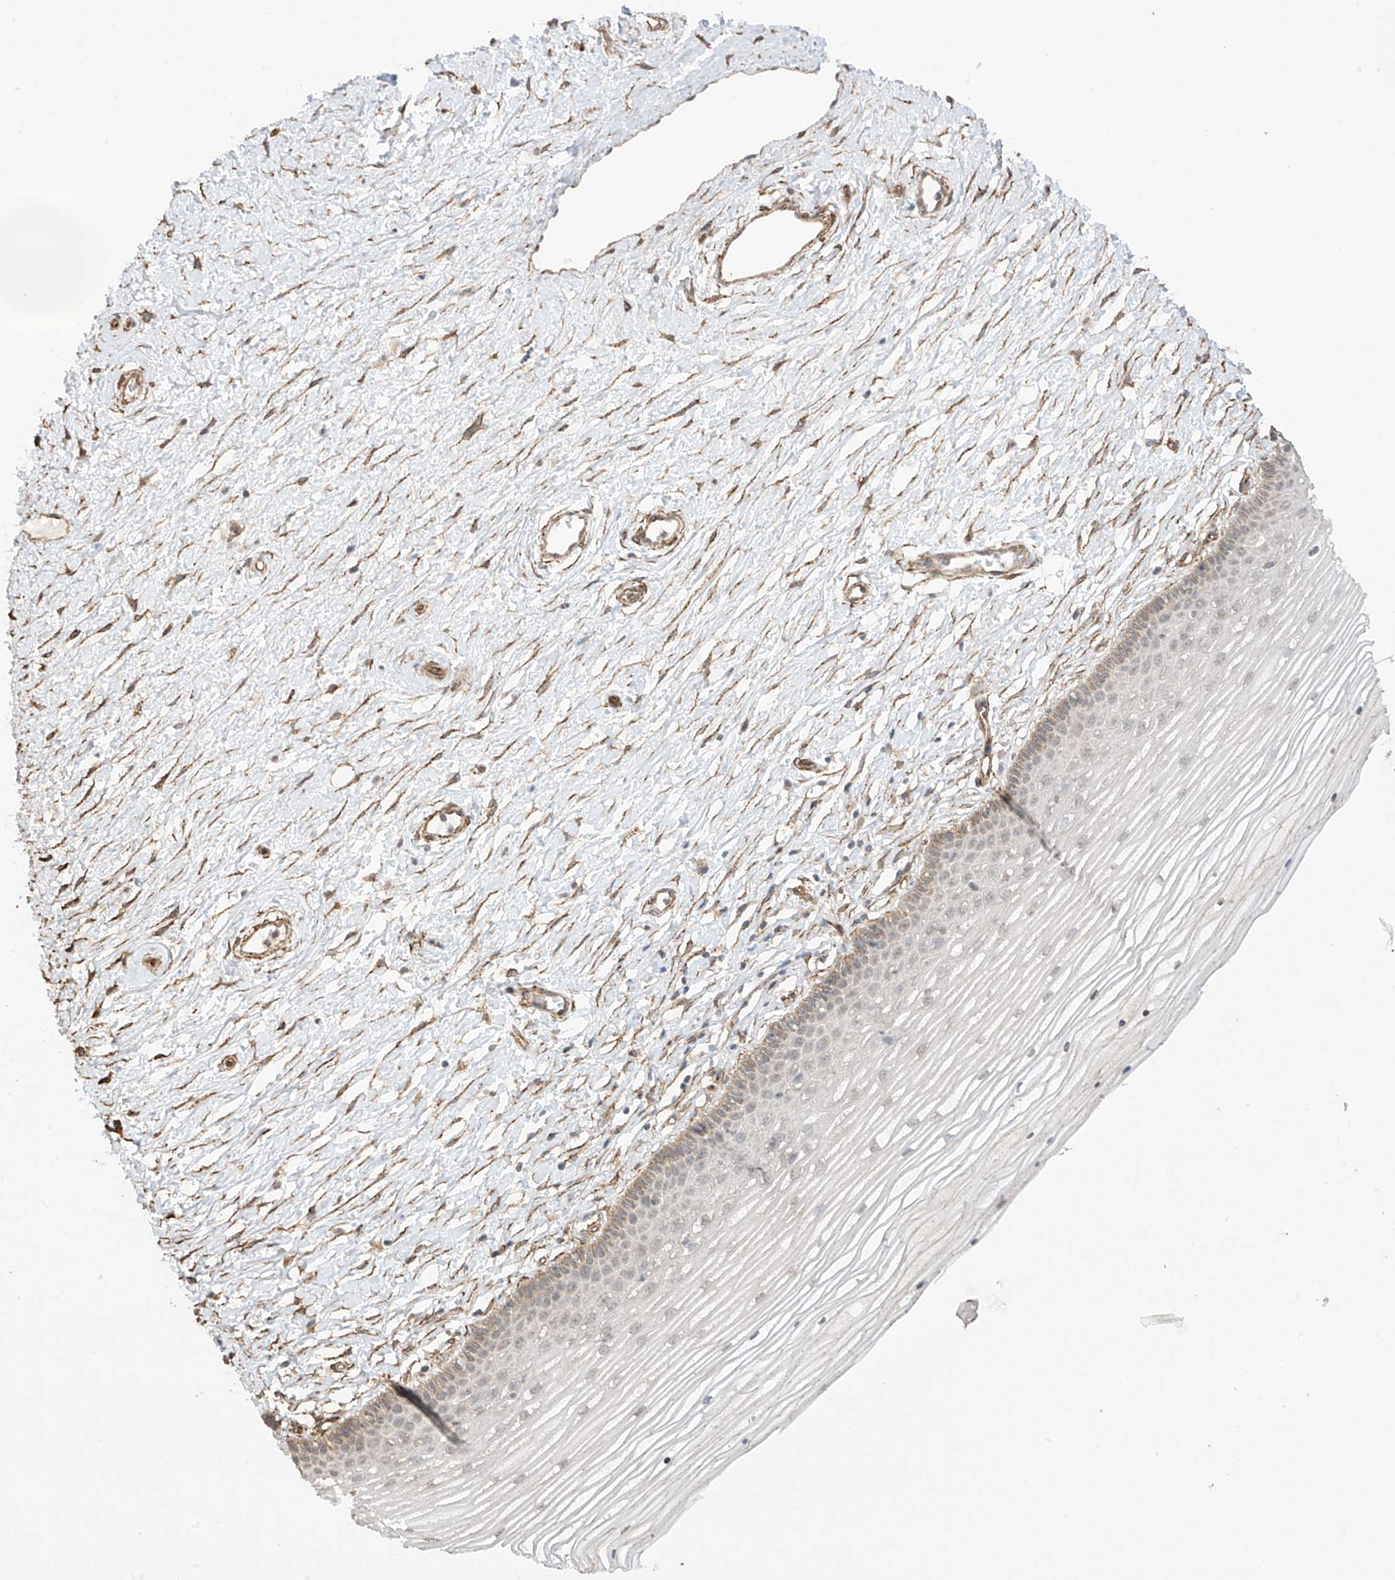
{"staining": {"intensity": "weak", "quantity": "25%-75%", "location": "cytoplasmic/membranous,nuclear"}, "tissue": "vagina", "cell_type": "Squamous epithelial cells", "image_type": "normal", "snomed": [{"axis": "morphology", "description": "Normal tissue, NOS"}, {"axis": "topography", "description": "Vagina"}, {"axis": "topography", "description": "Cervix"}], "caption": "High-power microscopy captured an immunohistochemistry (IHC) micrograph of benign vagina, revealing weak cytoplasmic/membranous,nuclear expression in about 25%-75% of squamous epithelial cells. The staining was performed using DAB to visualize the protein expression in brown, while the nuclei were stained in blue with hematoxylin (Magnification: 20x).", "gene": "TTLL5", "patient": {"sex": "female", "age": 40}}